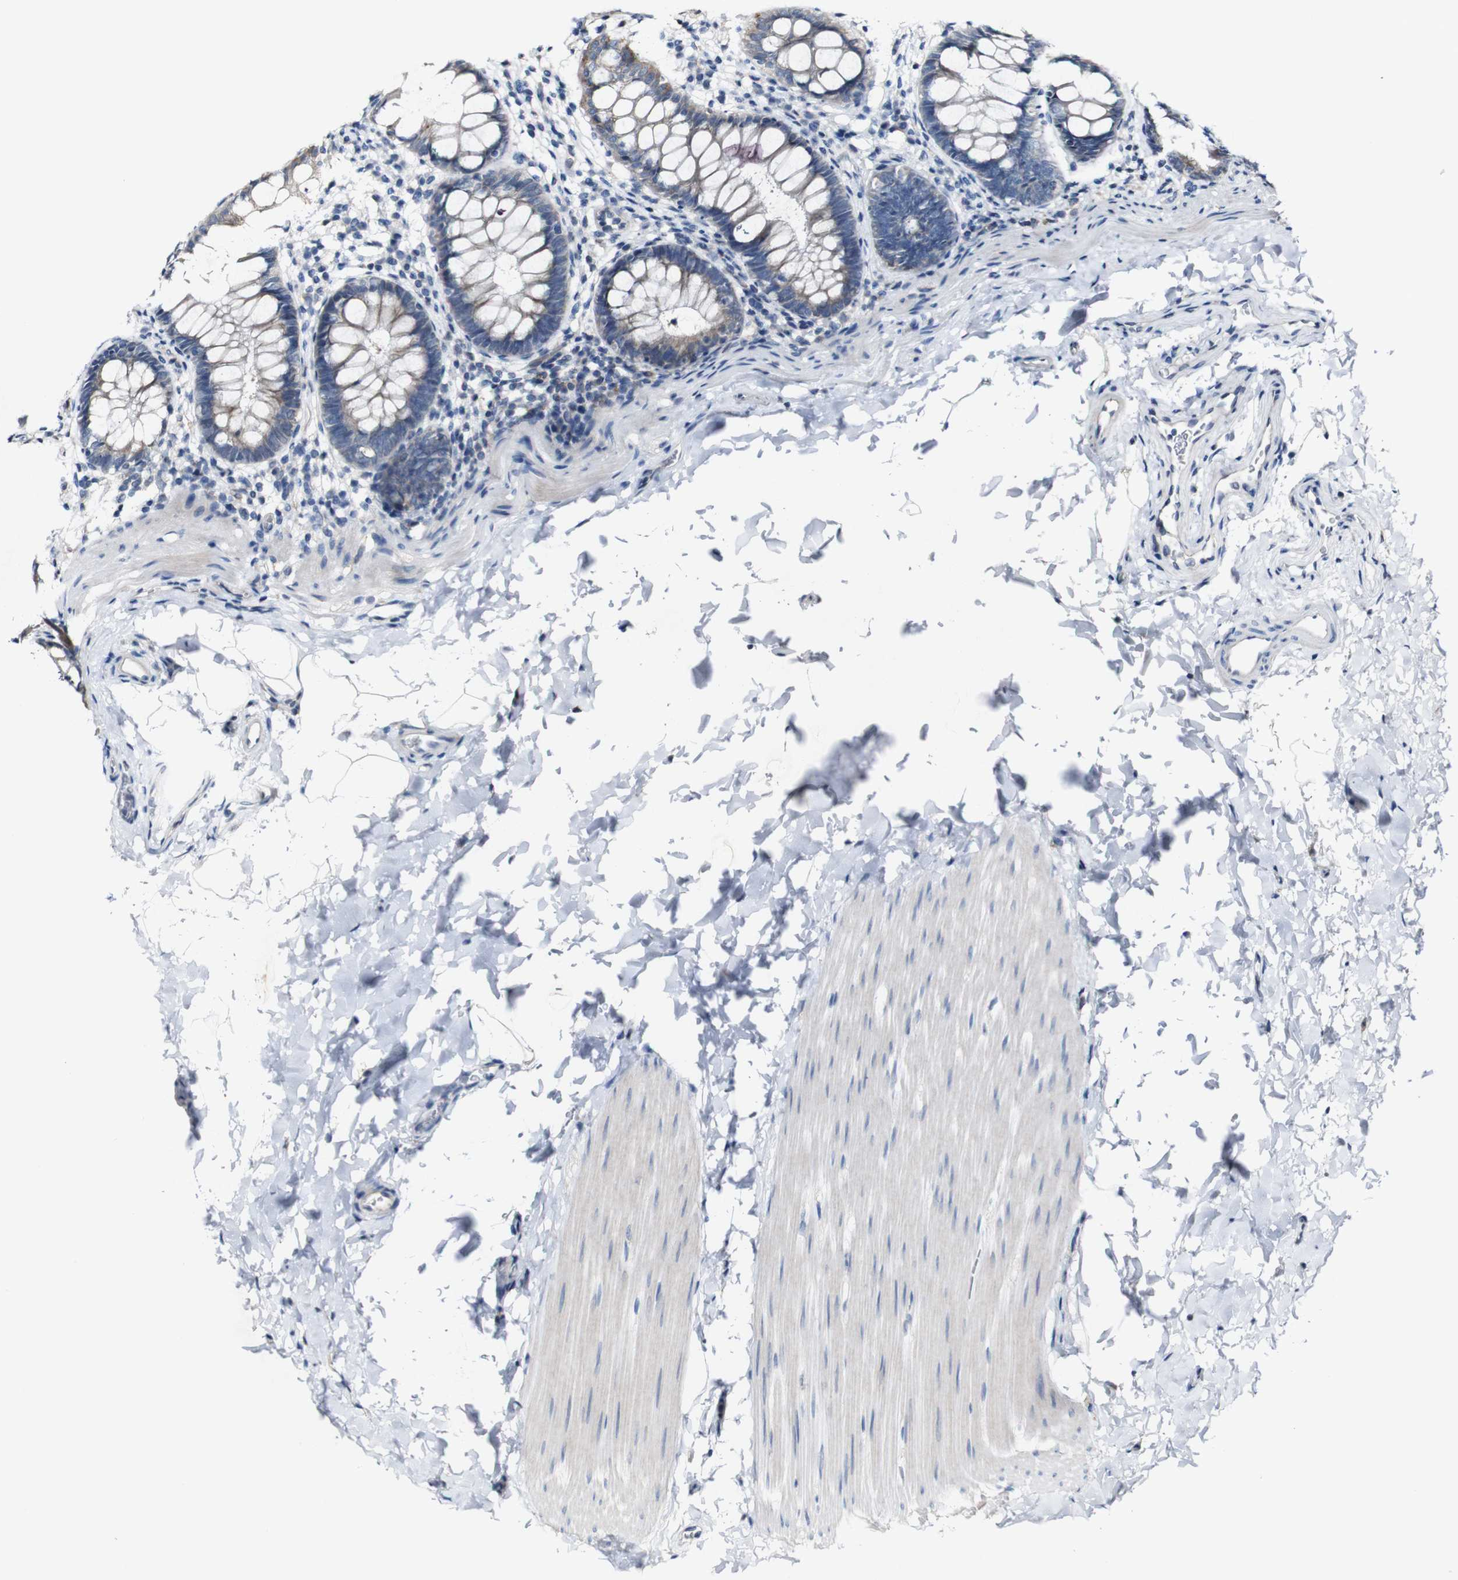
{"staining": {"intensity": "moderate", "quantity": "25%-75%", "location": "cytoplasmic/membranous"}, "tissue": "rectum", "cell_type": "Glandular cells", "image_type": "normal", "snomed": [{"axis": "morphology", "description": "Normal tissue, NOS"}, {"axis": "topography", "description": "Rectum"}], "caption": "This micrograph shows IHC staining of unremarkable human rectum, with medium moderate cytoplasmic/membranous staining in approximately 25%-75% of glandular cells.", "gene": "GRAMD1A", "patient": {"sex": "female", "age": 24}}